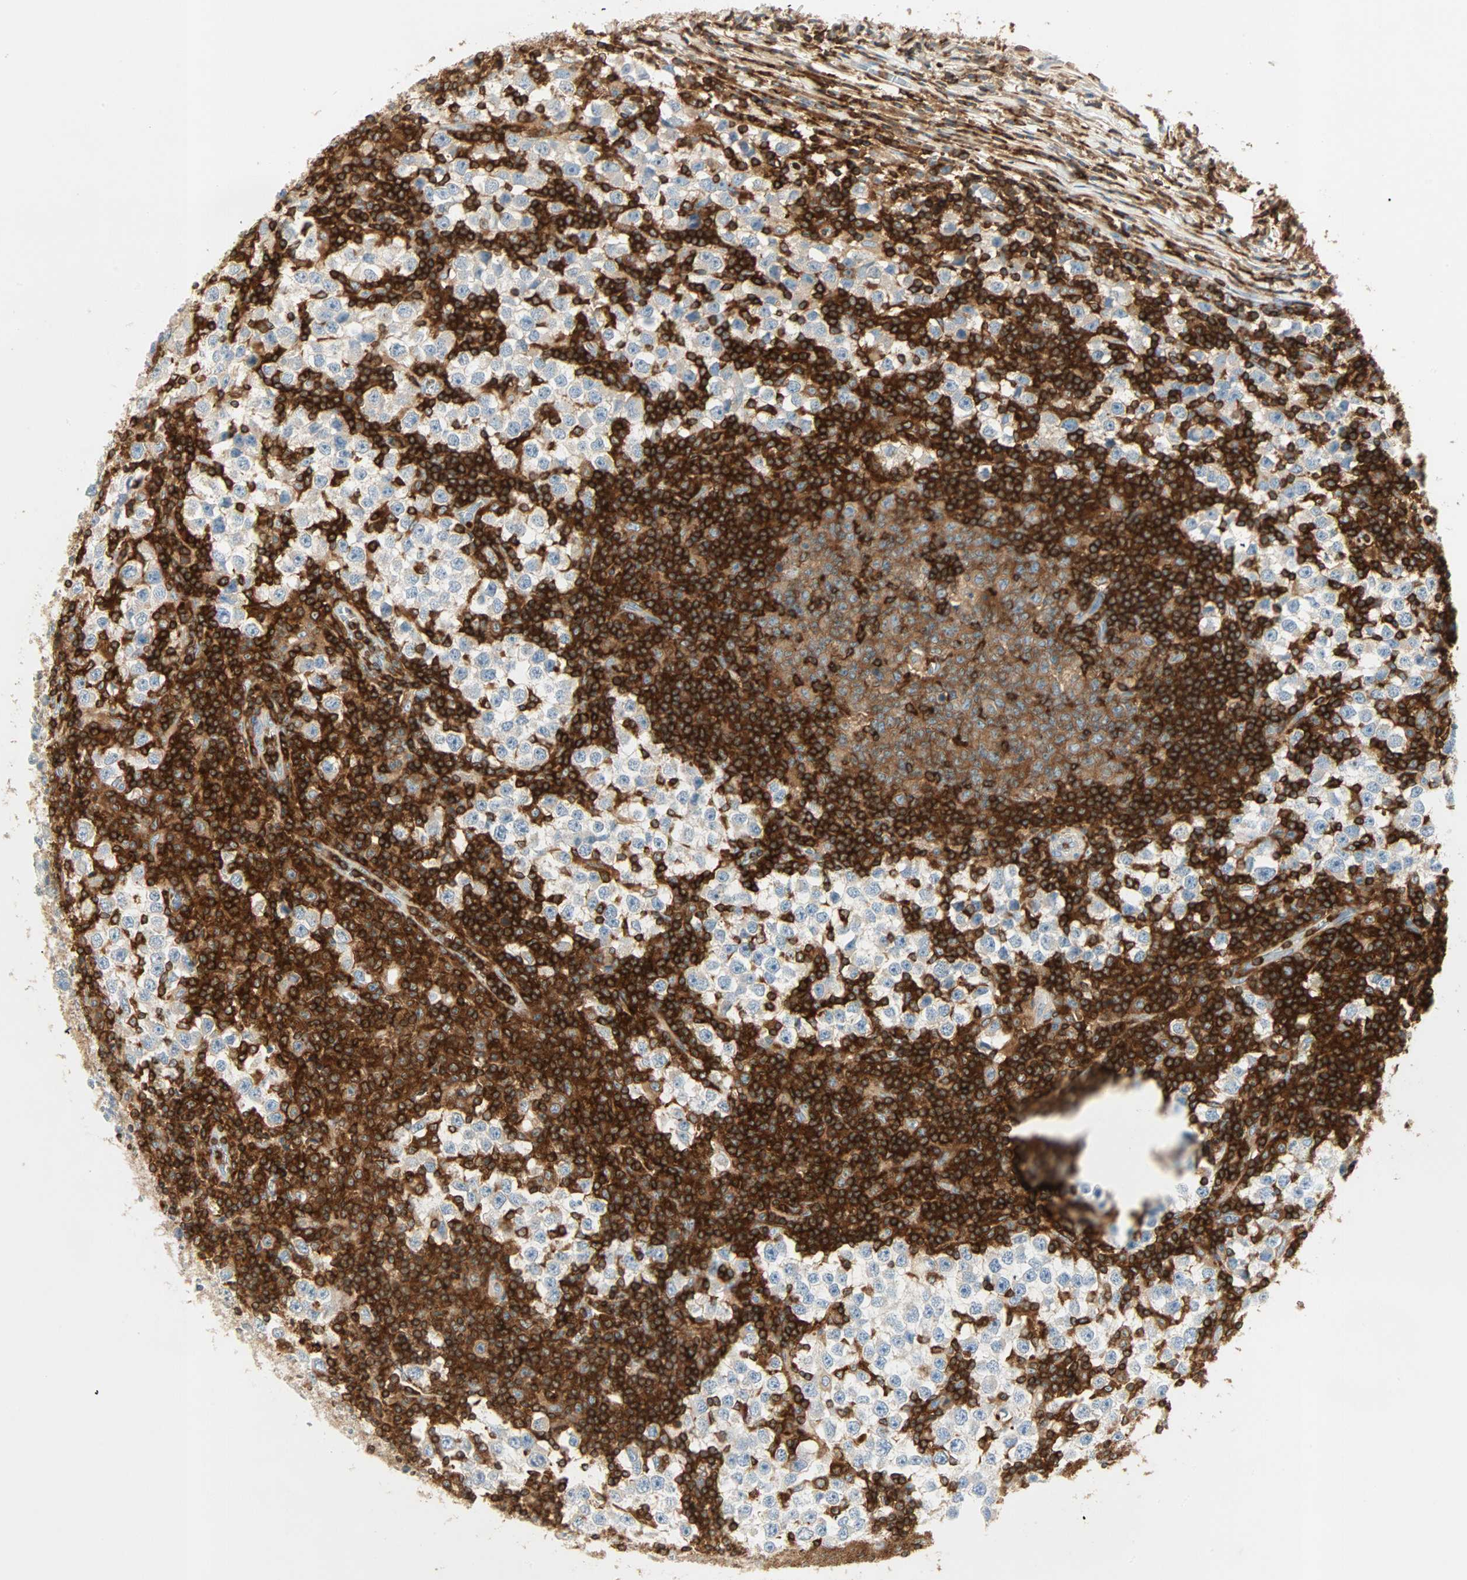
{"staining": {"intensity": "negative", "quantity": "none", "location": "none"}, "tissue": "testis cancer", "cell_type": "Tumor cells", "image_type": "cancer", "snomed": [{"axis": "morphology", "description": "Seminoma, NOS"}, {"axis": "topography", "description": "Testis"}], "caption": "Tumor cells show no significant staining in testis cancer (seminoma).", "gene": "FMNL1", "patient": {"sex": "male", "age": 65}}